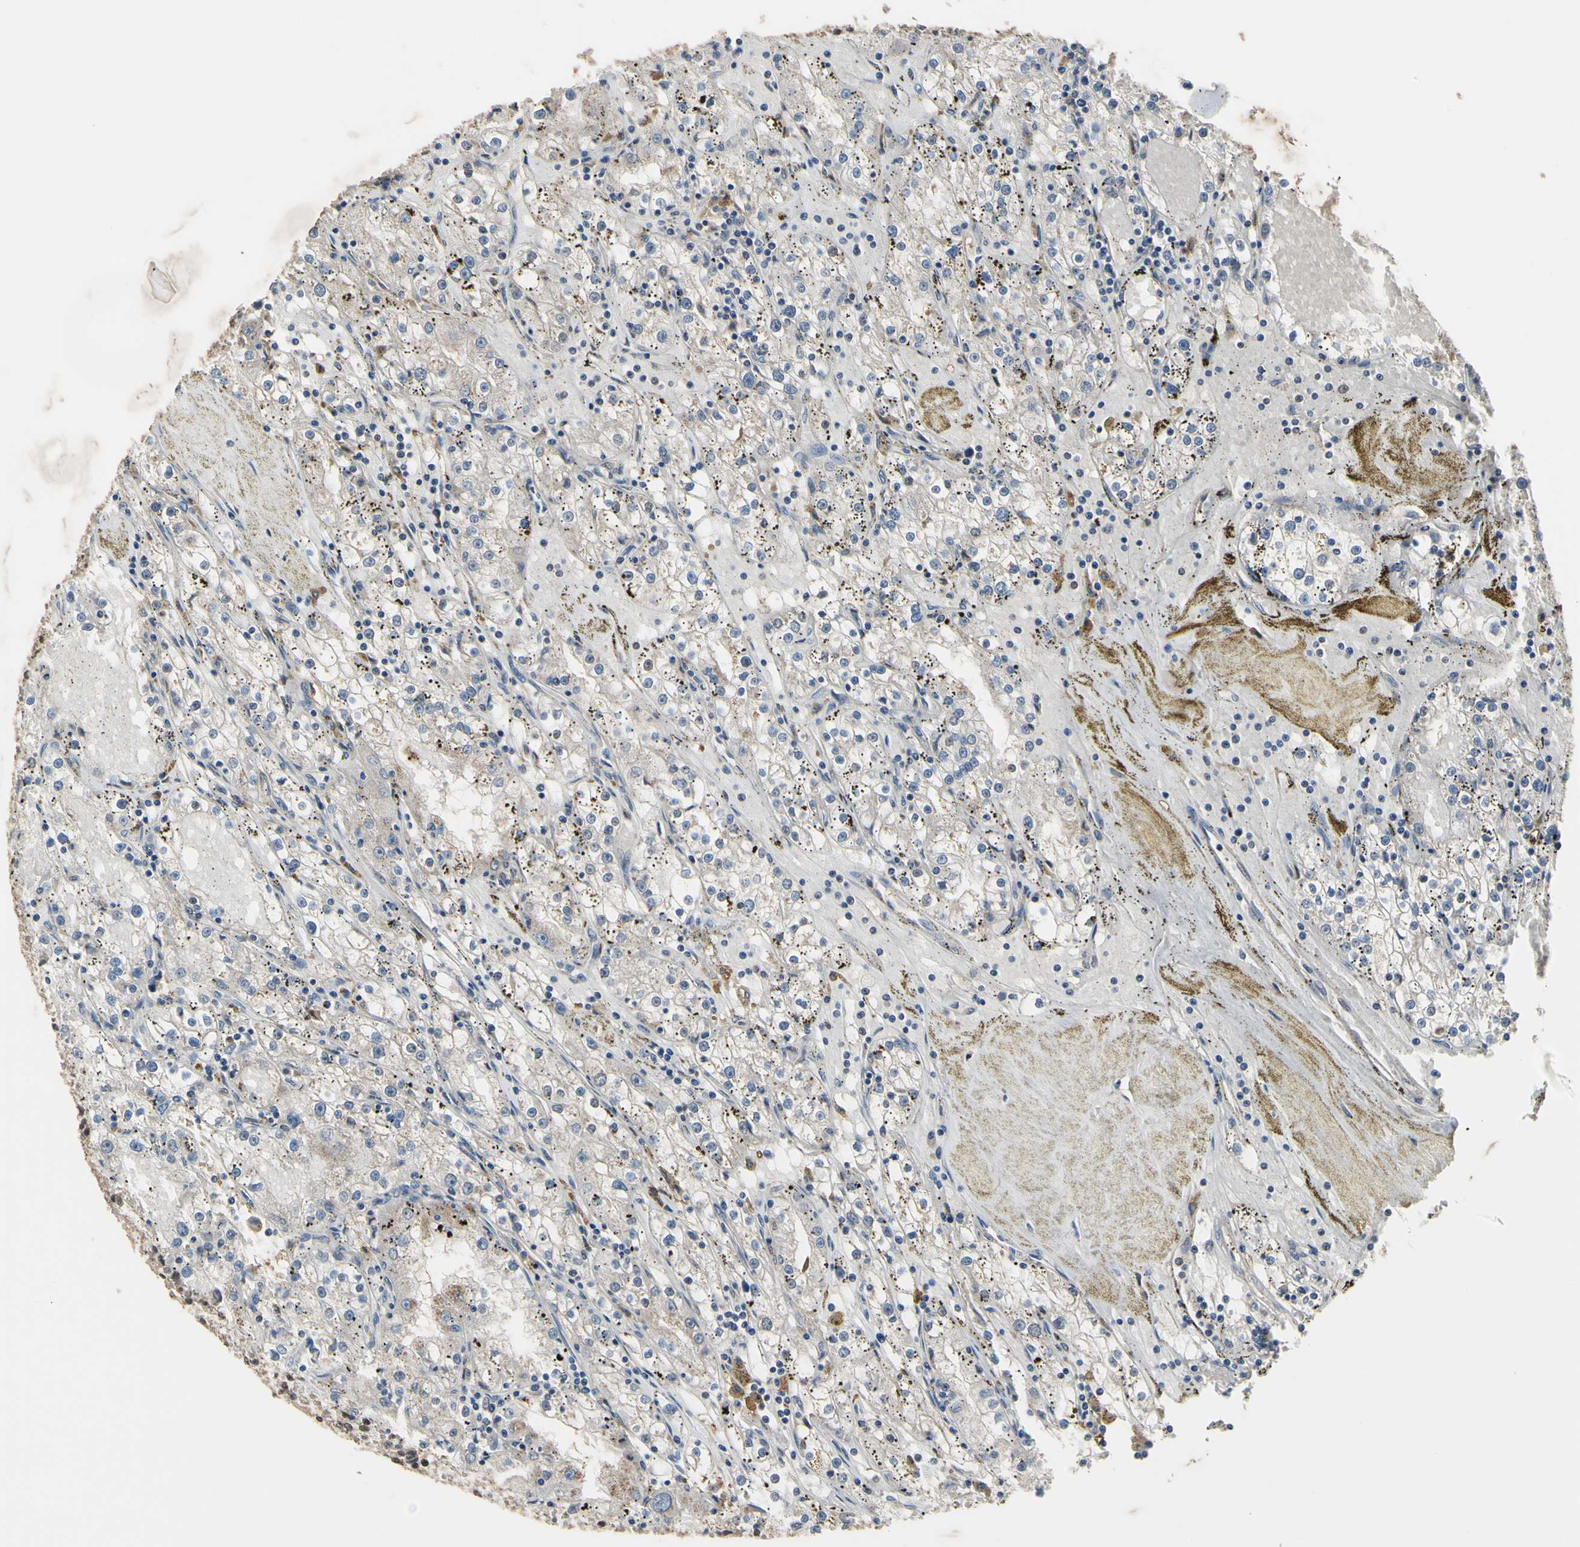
{"staining": {"intensity": "negative", "quantity": "none", "location": "none"}, "tissue": "renal cancer", "cell_type": "Tumor cells", "image_type": "cancer", "snomed": [{"axis": "morphology", "description": "Adenocarcinoma, NOS"}, {"axis": "topography", "description": "Kidney"}], "caption": "Tumor cells show no significant protein staining in renal cancer (adenocarcinoma).", "gene": "ZNF174", "patient": {"sex": "male", "age": 56}}